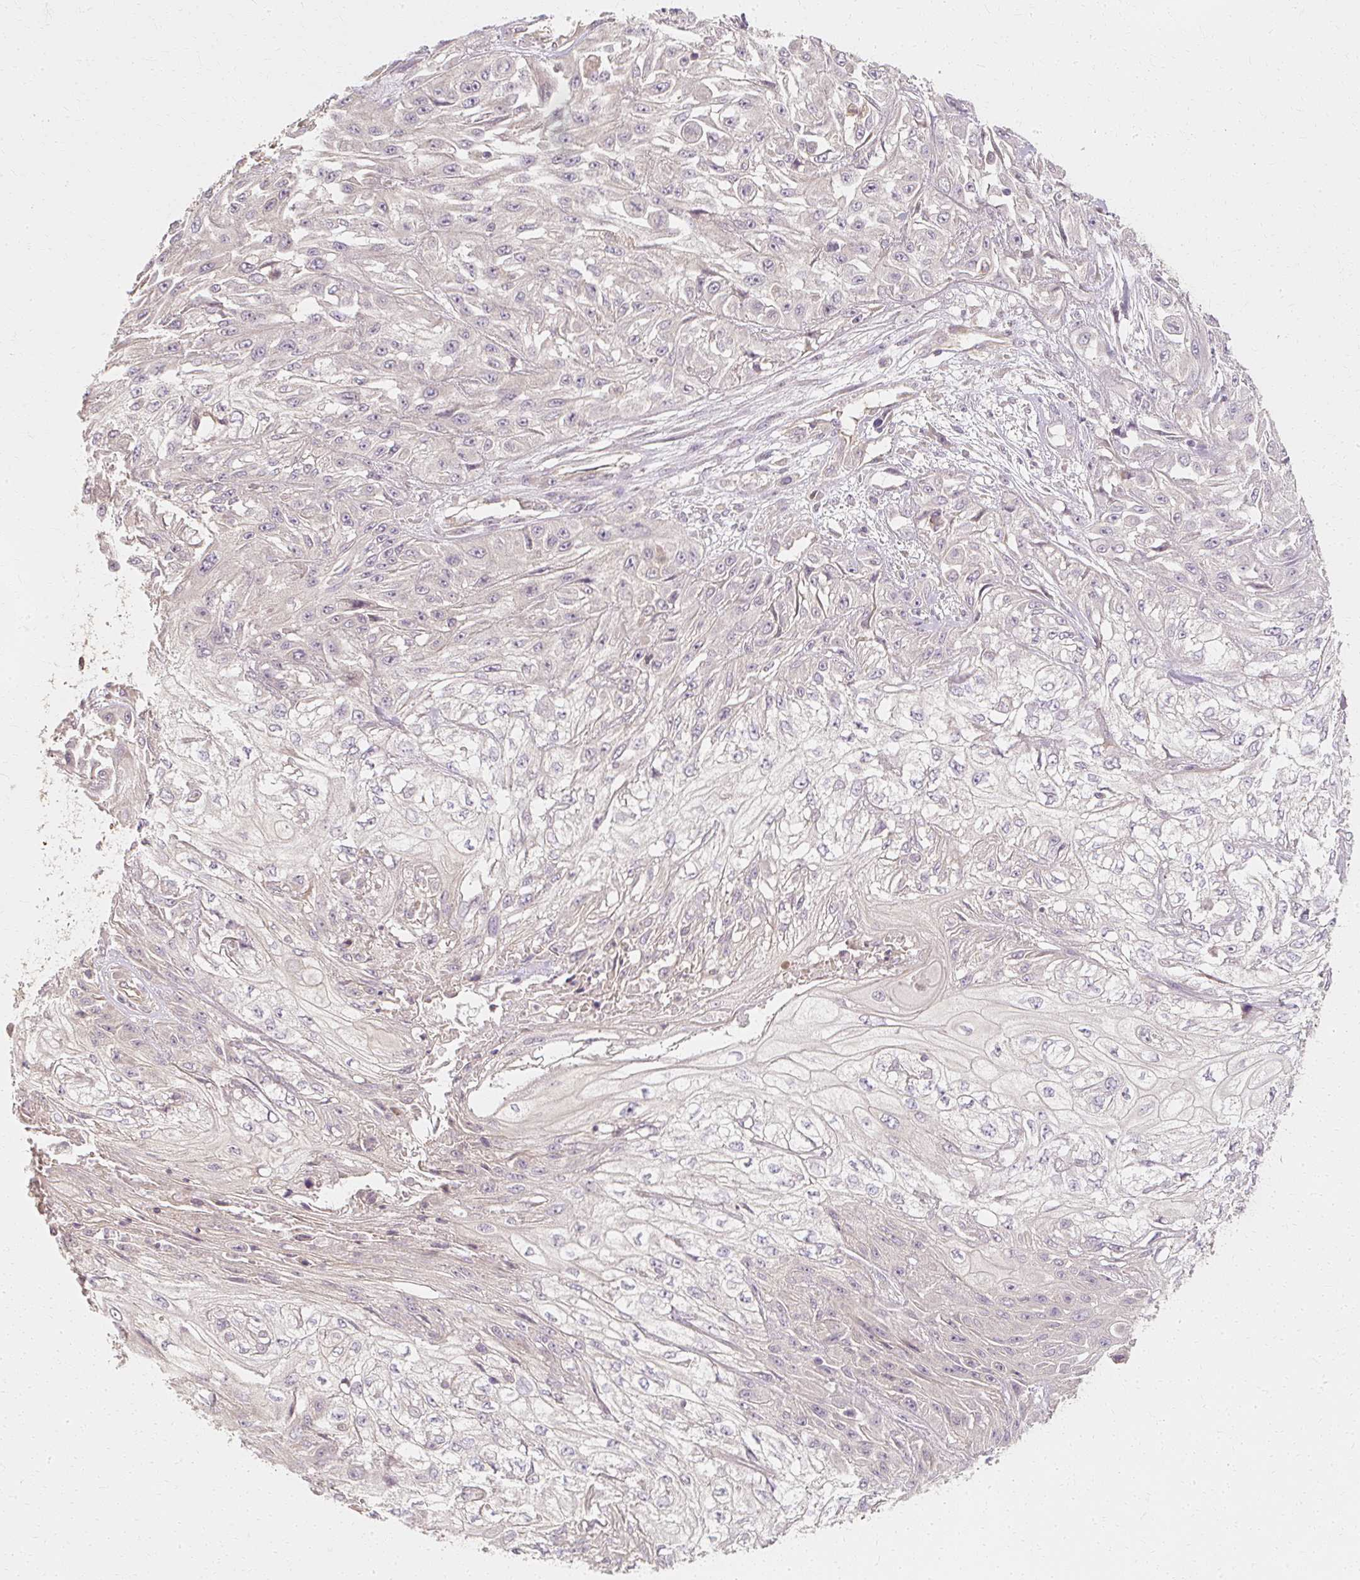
{"staining": {"intensity": "negative", "quantity": "none", "location": "none"}, "tissue": "skin cancer", "cell_type": "Tumor cells", "image_type": "cancer", "snomed": [{"axis": "morphology", "description": "Squamous cell carcinoma, NOS"}, {"axis": "morphology", "description": "Squamous cell carcinoma, metastatic, NOS"}, {"axis": "topography", "description": "Skin"}, {"axis": "topography", "description": "Lymph node"}], "caption": "This is a micrograph of IHC staining of skin metastatic squamous cell carcinoma, which shows no positivity in tumor cells.", "gene": "GNAQ", "patient": {"sex": "male", "age": 75}}